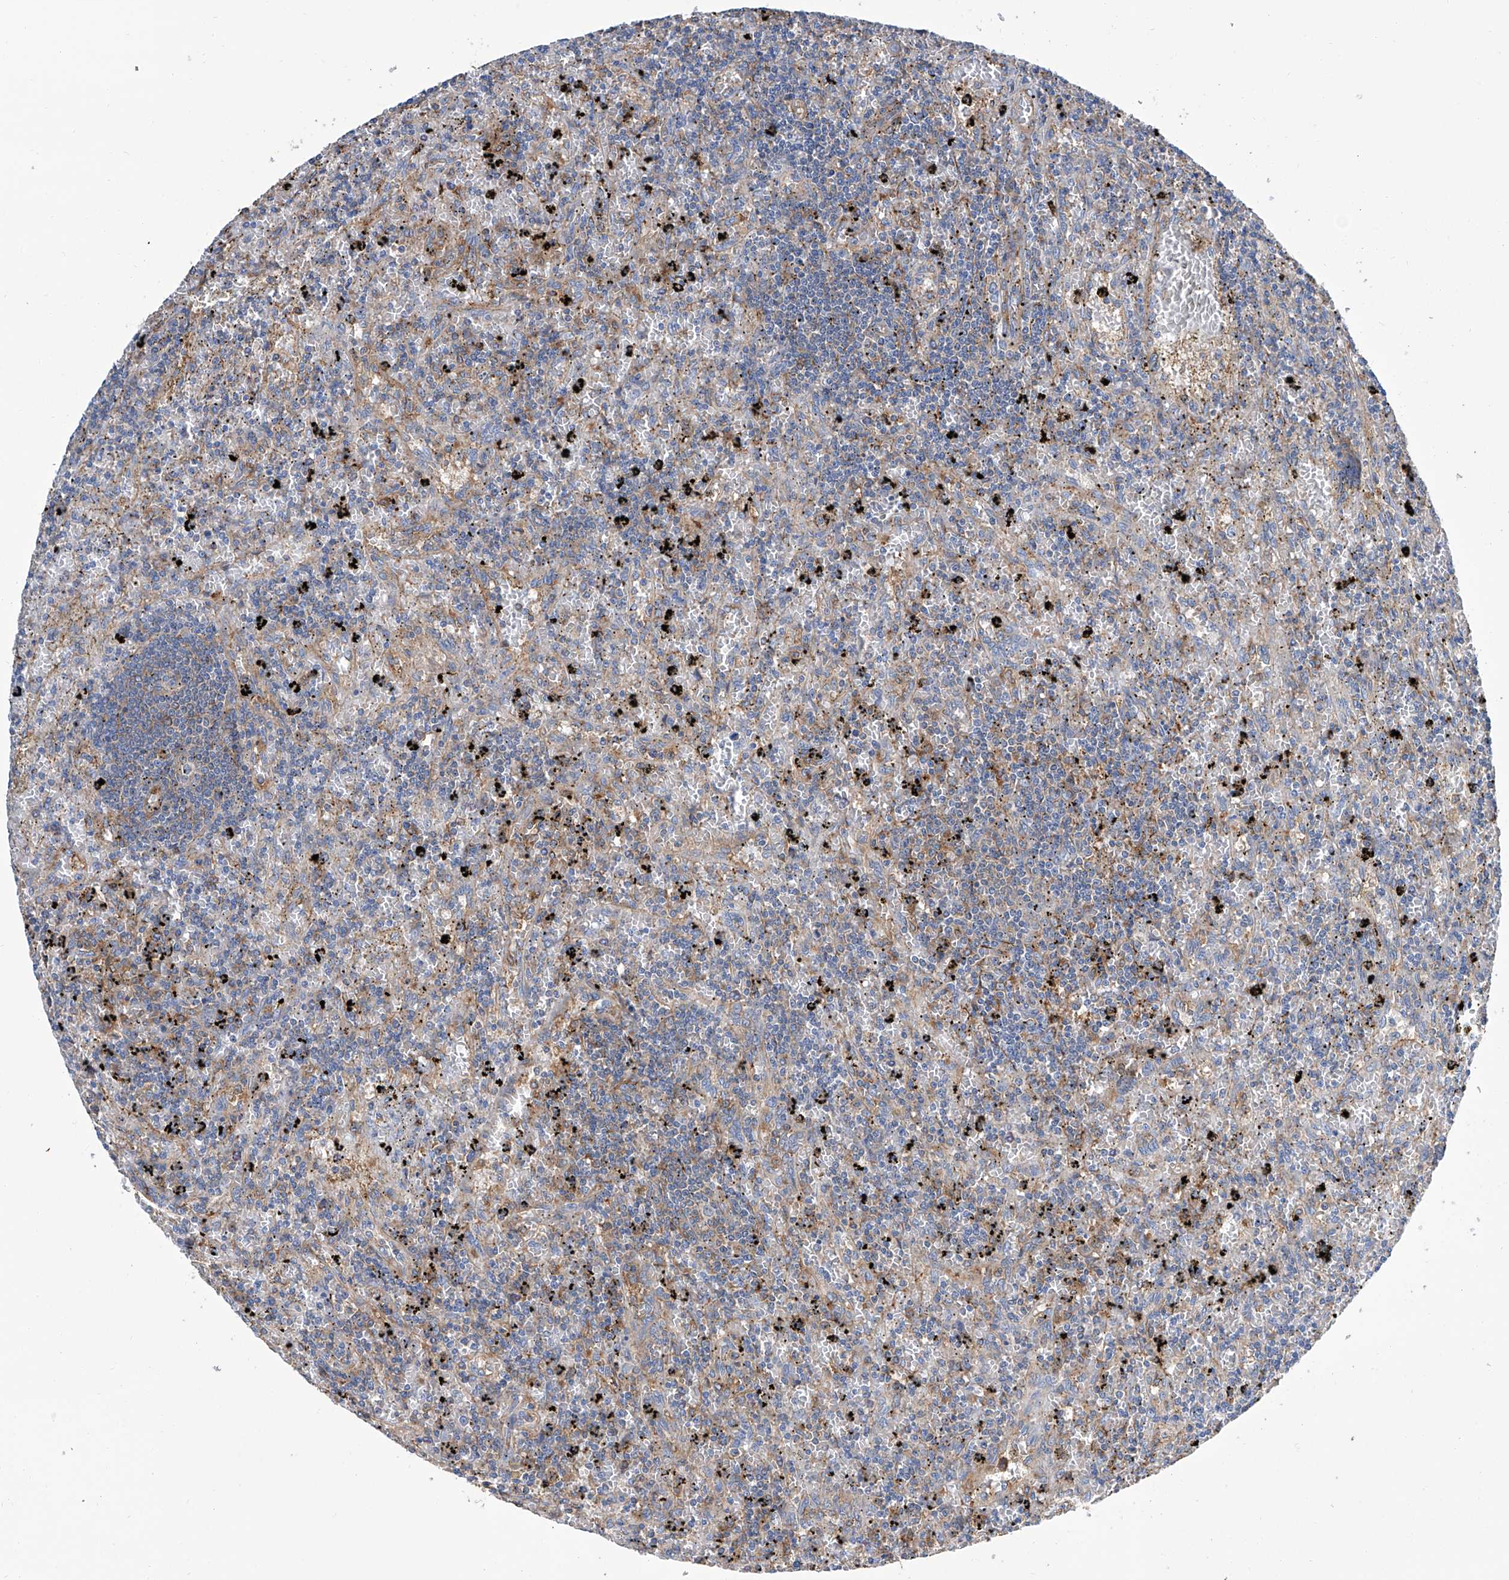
{"staining": {"intensity": "negative", "quantity": "none", "location": "none"}, "tissue": "lymphoma", "cell_type": "Tumor cells", "image_type": "cancer", "snomed": [{"axis": "morphology", "description": "Malignant lymphoma, non-Hodgkin's type, Low grade"}, {"axis": "topography", "description": "Spleen"}], "caption": "Immunohistochemistry histopathology image of malignant lymphoma, non-Hodgkin's type (low-grade) stained for a protein (brown), which shows no staining in tumor cells.", "gene": "GPT", "patient": {"sex": "male", "age": 76}}